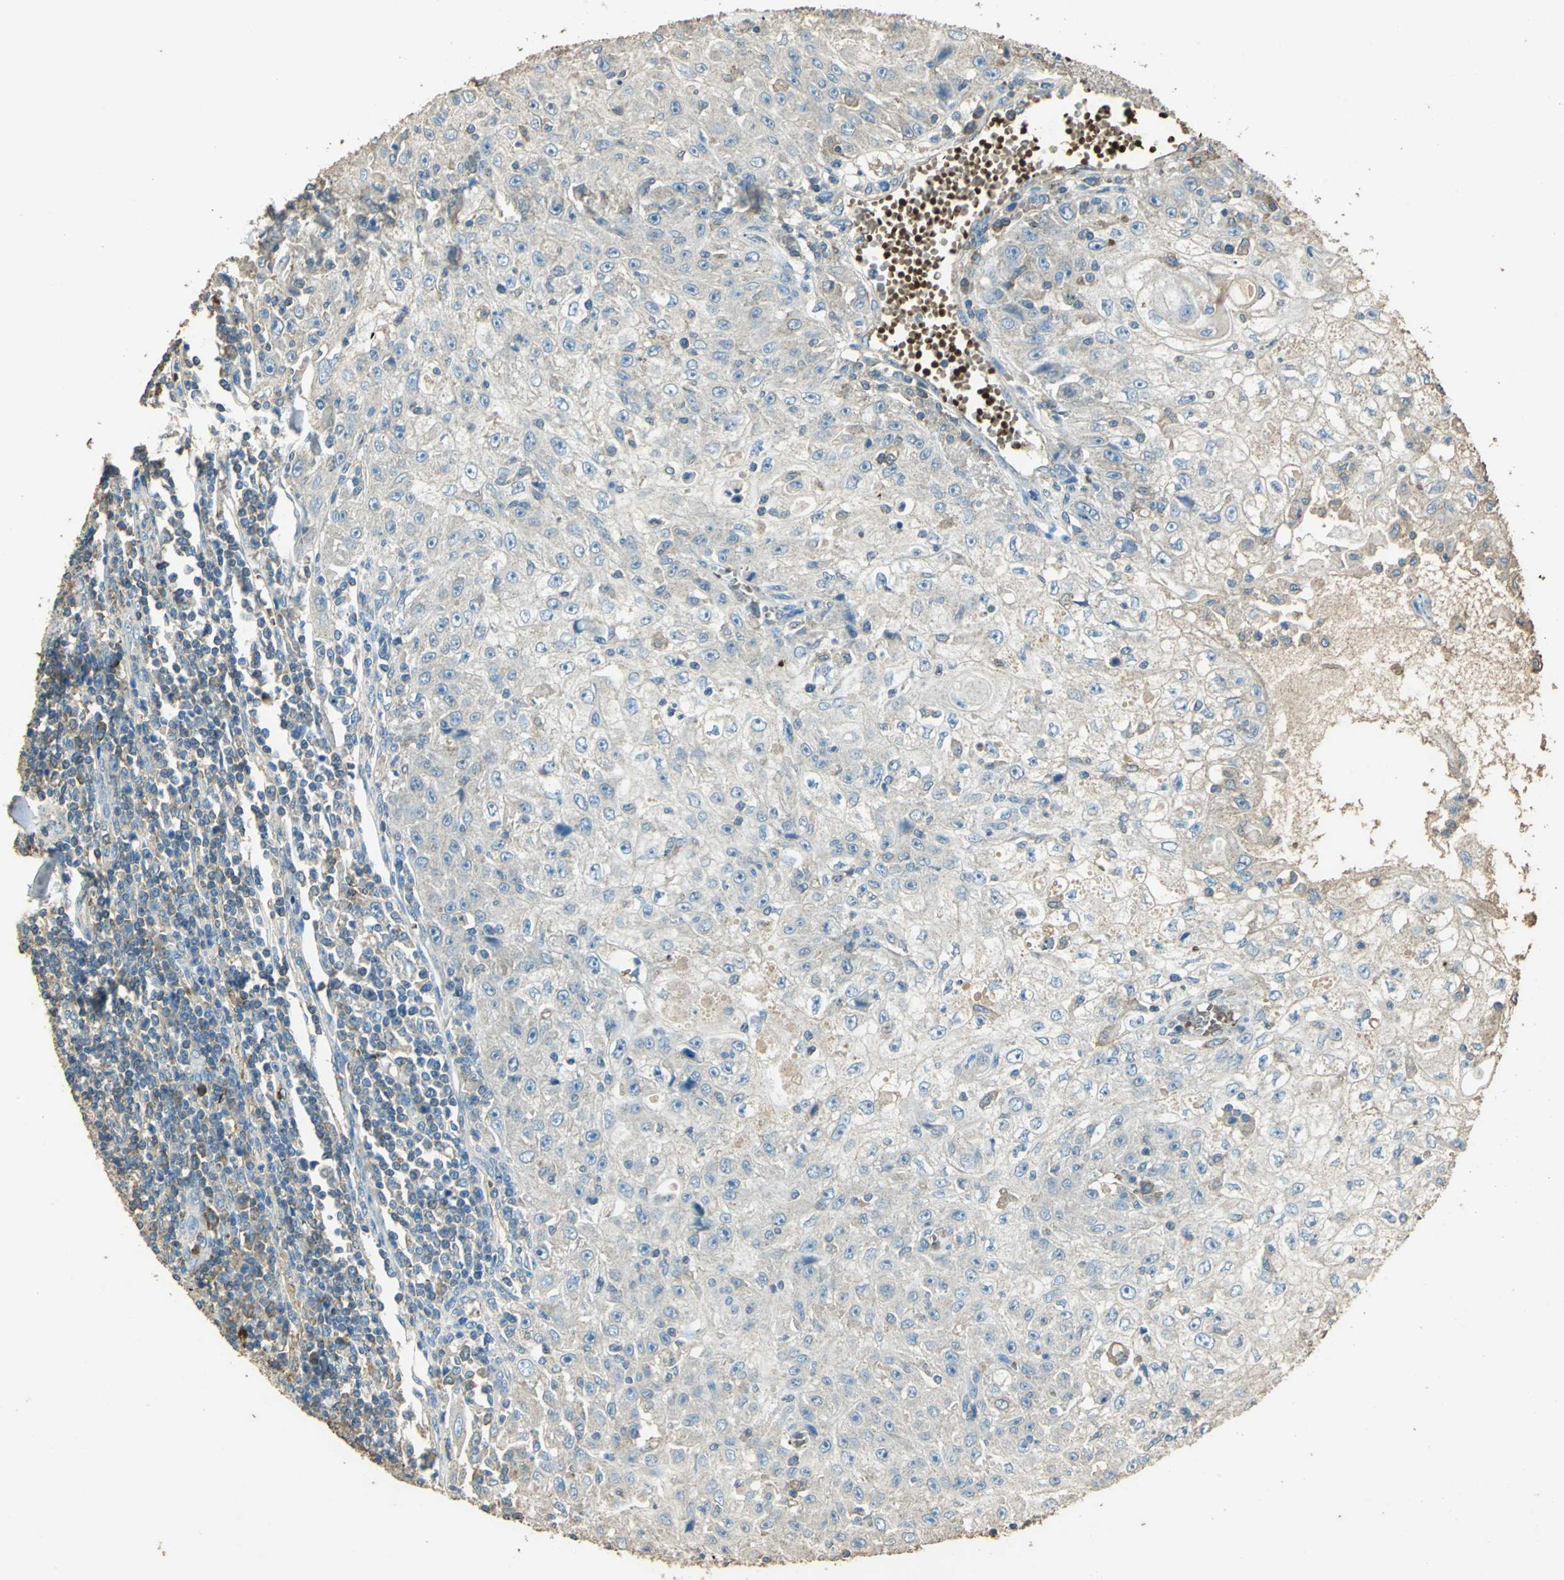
{"staining": {"intensity": "weak", "quantity": "<25%", "location": "cytoplasmic/membranous"}, "tissue": "skin cancer", "cell_type": "Tumor cells", "image_type": "cancer", "snomed": [{"axis": "morphology", "description": "Squamous cell carcinoma, NOS"}, {"axis": "topography", "description": "Skin"}], "caption": "This histopathology image is of skin cancer (squamous cell carcinoma) stained with IHC to label a protein in brown with the nuclei are counter-stained blue. There is no positivity in tumor cells.", "gene": "TRAPPC2", "patient": {"sex": "male", "age": 75}}